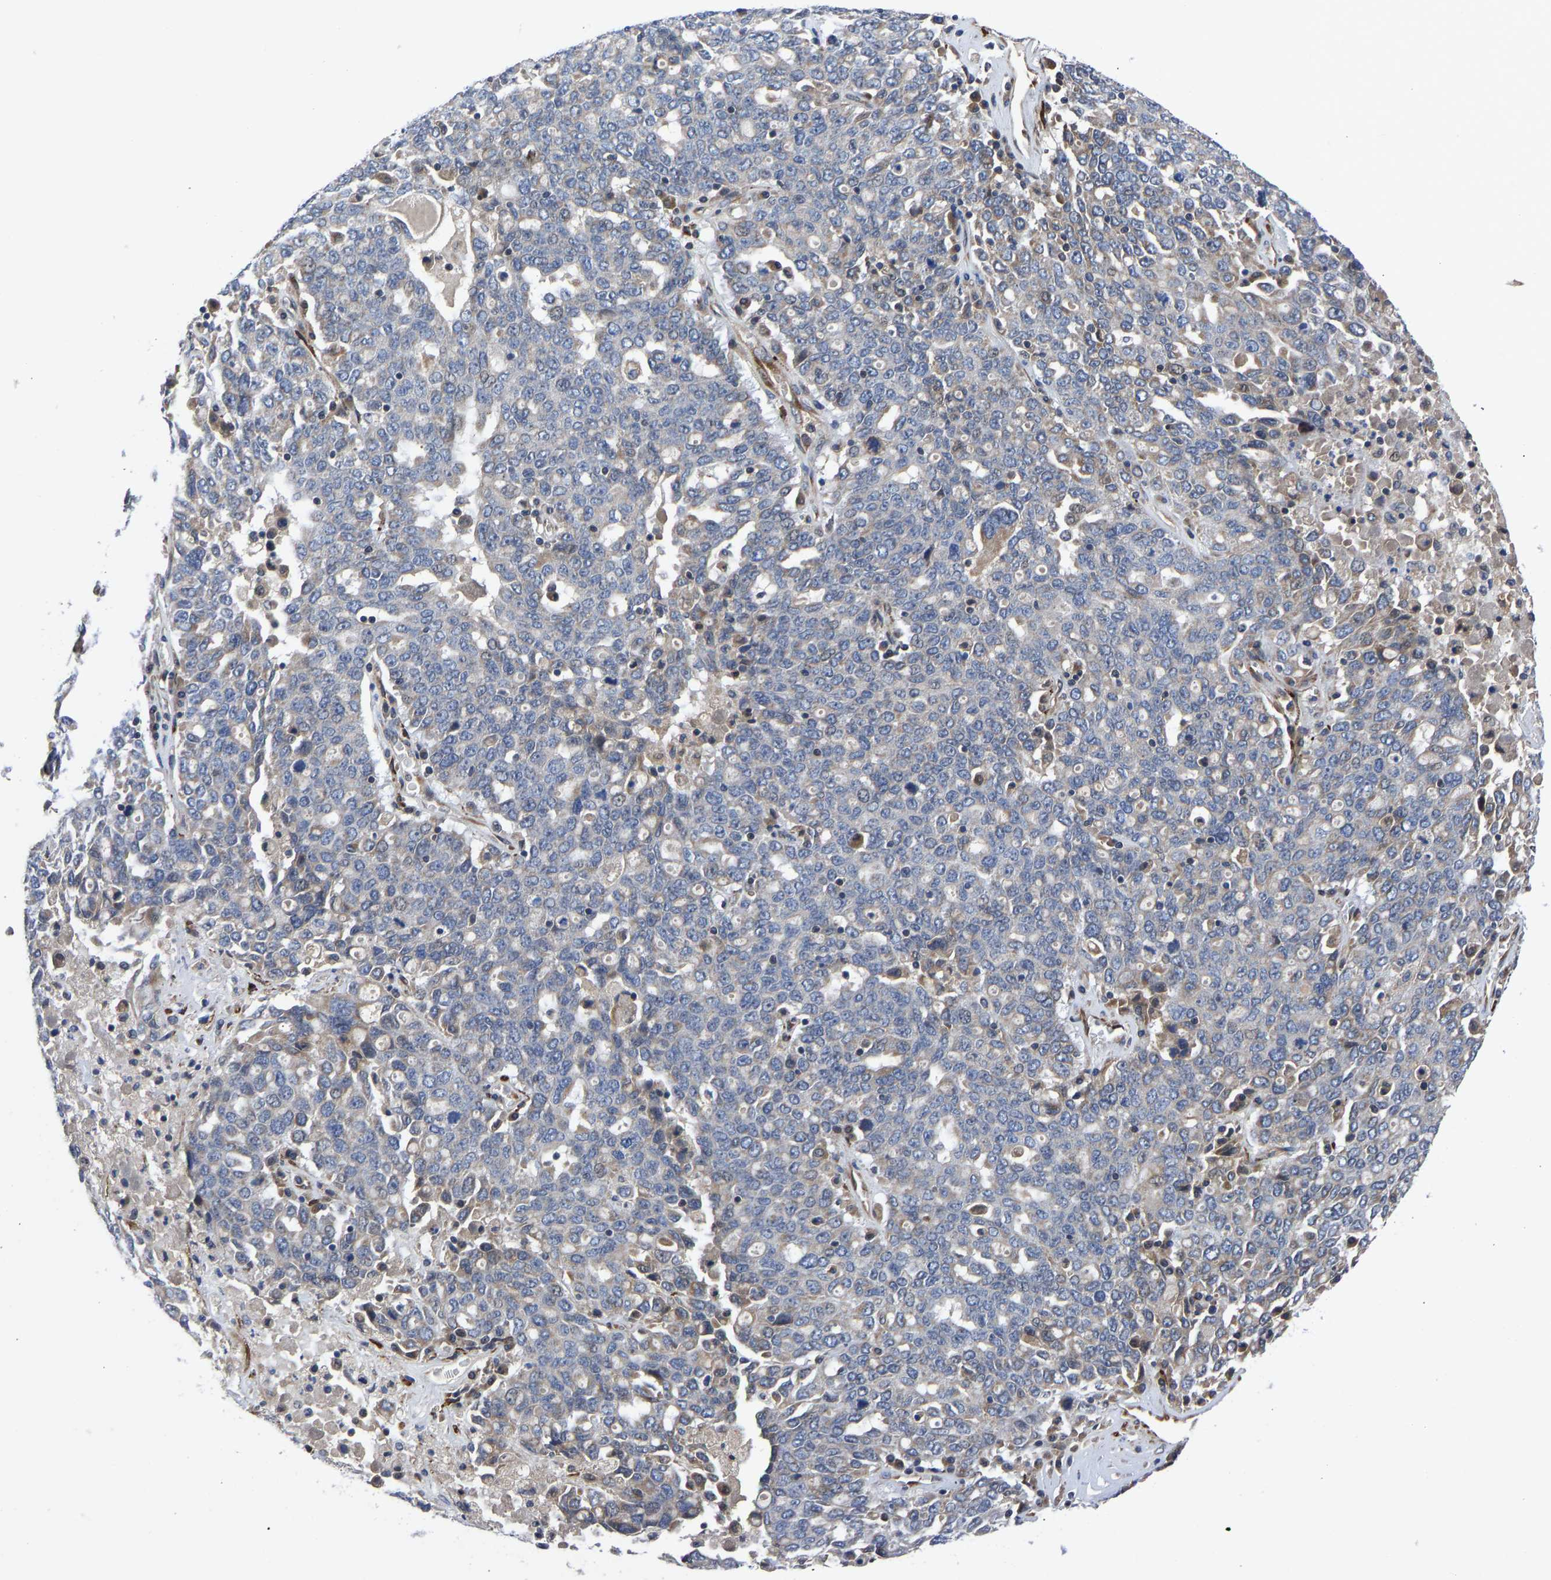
{"staining": {"intensity": "weak", "quantity": "<25%", "location": "cytoplasmic/membranous"}, "tissue": "ovarian cancer", "cell_type": "Tumor cells", "image_type": "cancer", "snomed": [{"axis": "morphology", "description": "Carcinoma, endometroid"}, {"axis": "topography", "description": "Ovary"}], "caption": "DAB (3,3'-diaminobenzidine) immunohistochemical staining of human ovarian cancer (endometroid carcinoma) reveals no significant positivity in tumor cells.", "gene": "FRRS1", "patient": {"sex": "female", "age": 62}}